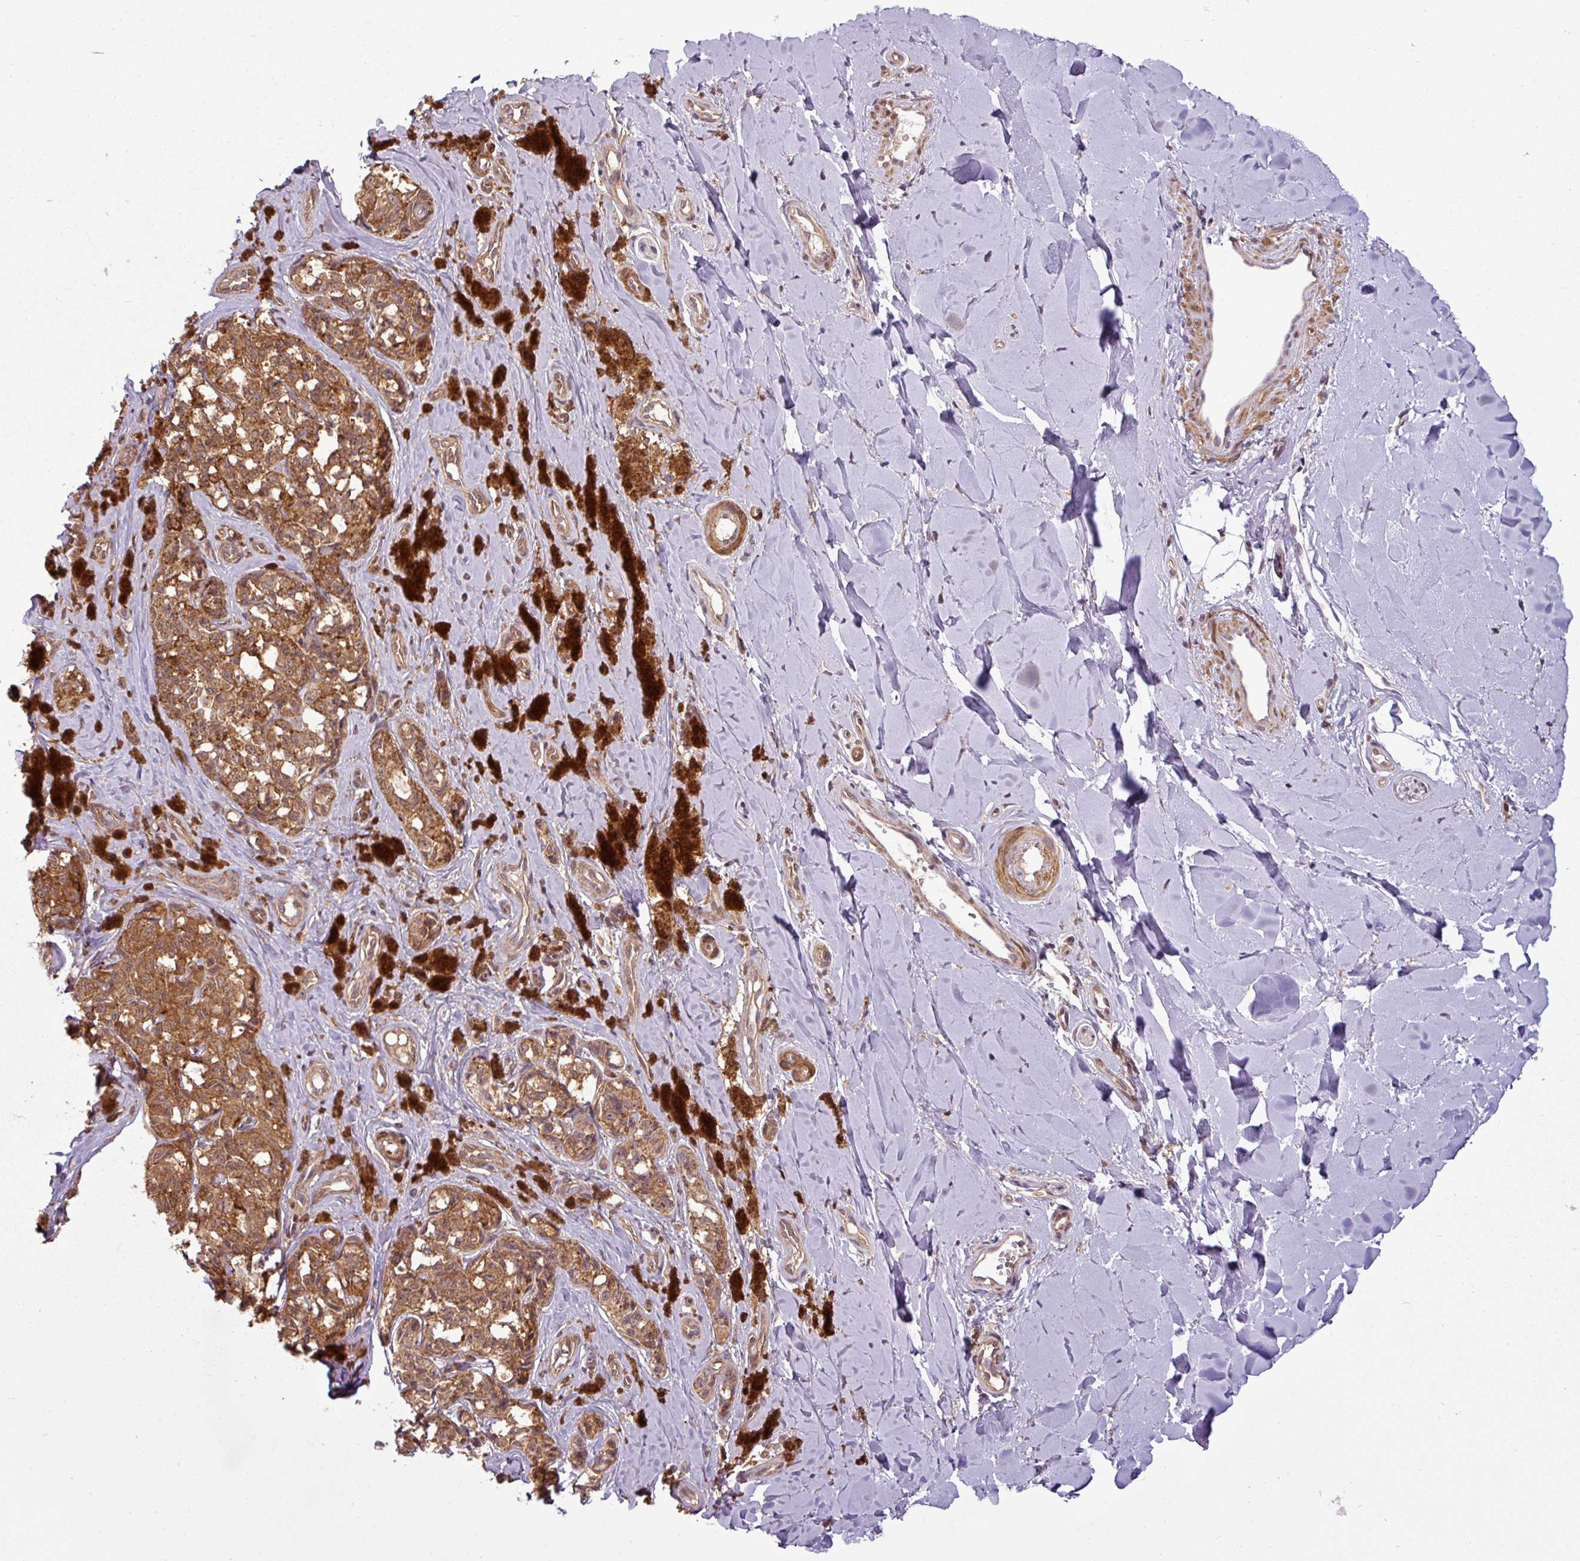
{"staining": {"intensity": "moderate", "quantity": ">75%", "location": "cytoplasmic/membranous"}, "tissue": "melanoma", "cell_type": "Tumor cells", "image_type": "cancer", "snomed": [{"axis": "morphology", "description": "Malignant melanoma, NOS"}, {"axis": "topography", "description": "Skin"}], "caption": "Protein expression analysis of human melanoma reveals moderate cytoplasmic/membranous positivity in approximately >75% of tumor cells.", "gene": "SH3BGRL", "patient": {"sex": "female", "age": 65}}